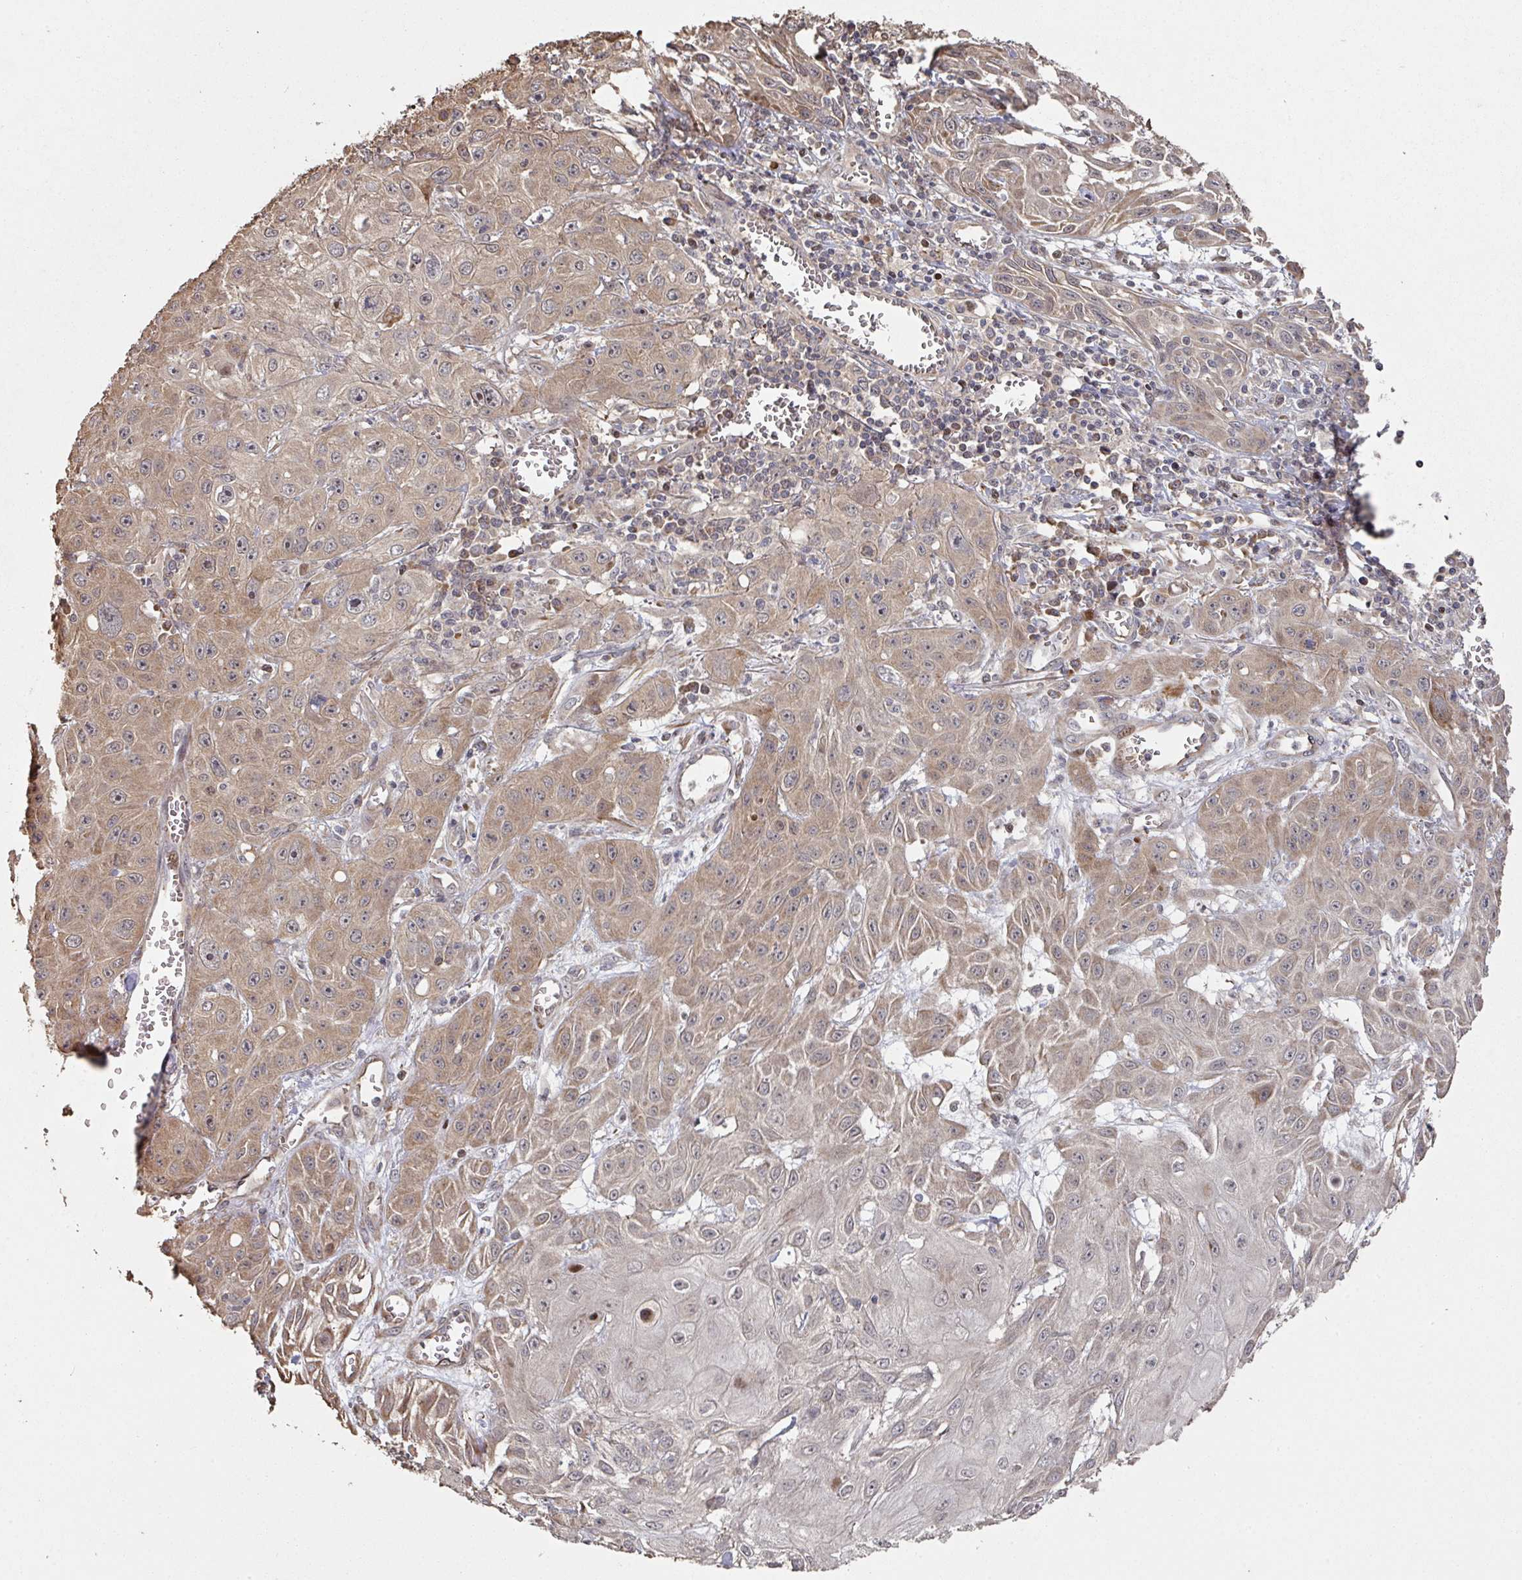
{"staining": {"intensity": "moderate", "quantity": "25%-75%", "location": "cytoplasmic/membranous"}, "tissue": "skin cancer", "cell_type": "Tumor cells", "image_type": "cancer", "snomed": [{"axis": "morphology", "description": "Squamous cell carcinoma, NOS"}, {"axis": "topography", "description": "Skin"}, {"axis": "topography", "description": "Vulva"}], "caption": "Immunohistochemical staining of human squamous cell carcinoma (skin) shows moderate cytoplasmic/membranous protein expression in approximately 25%-75% of tumor cells. The protein is stained brown, and the nuclei are stained in blue (DAB IHC with brightfield microscopy, high magnification).", "gene": "CA7", "patient": {"sex": "female", "age": 71}}